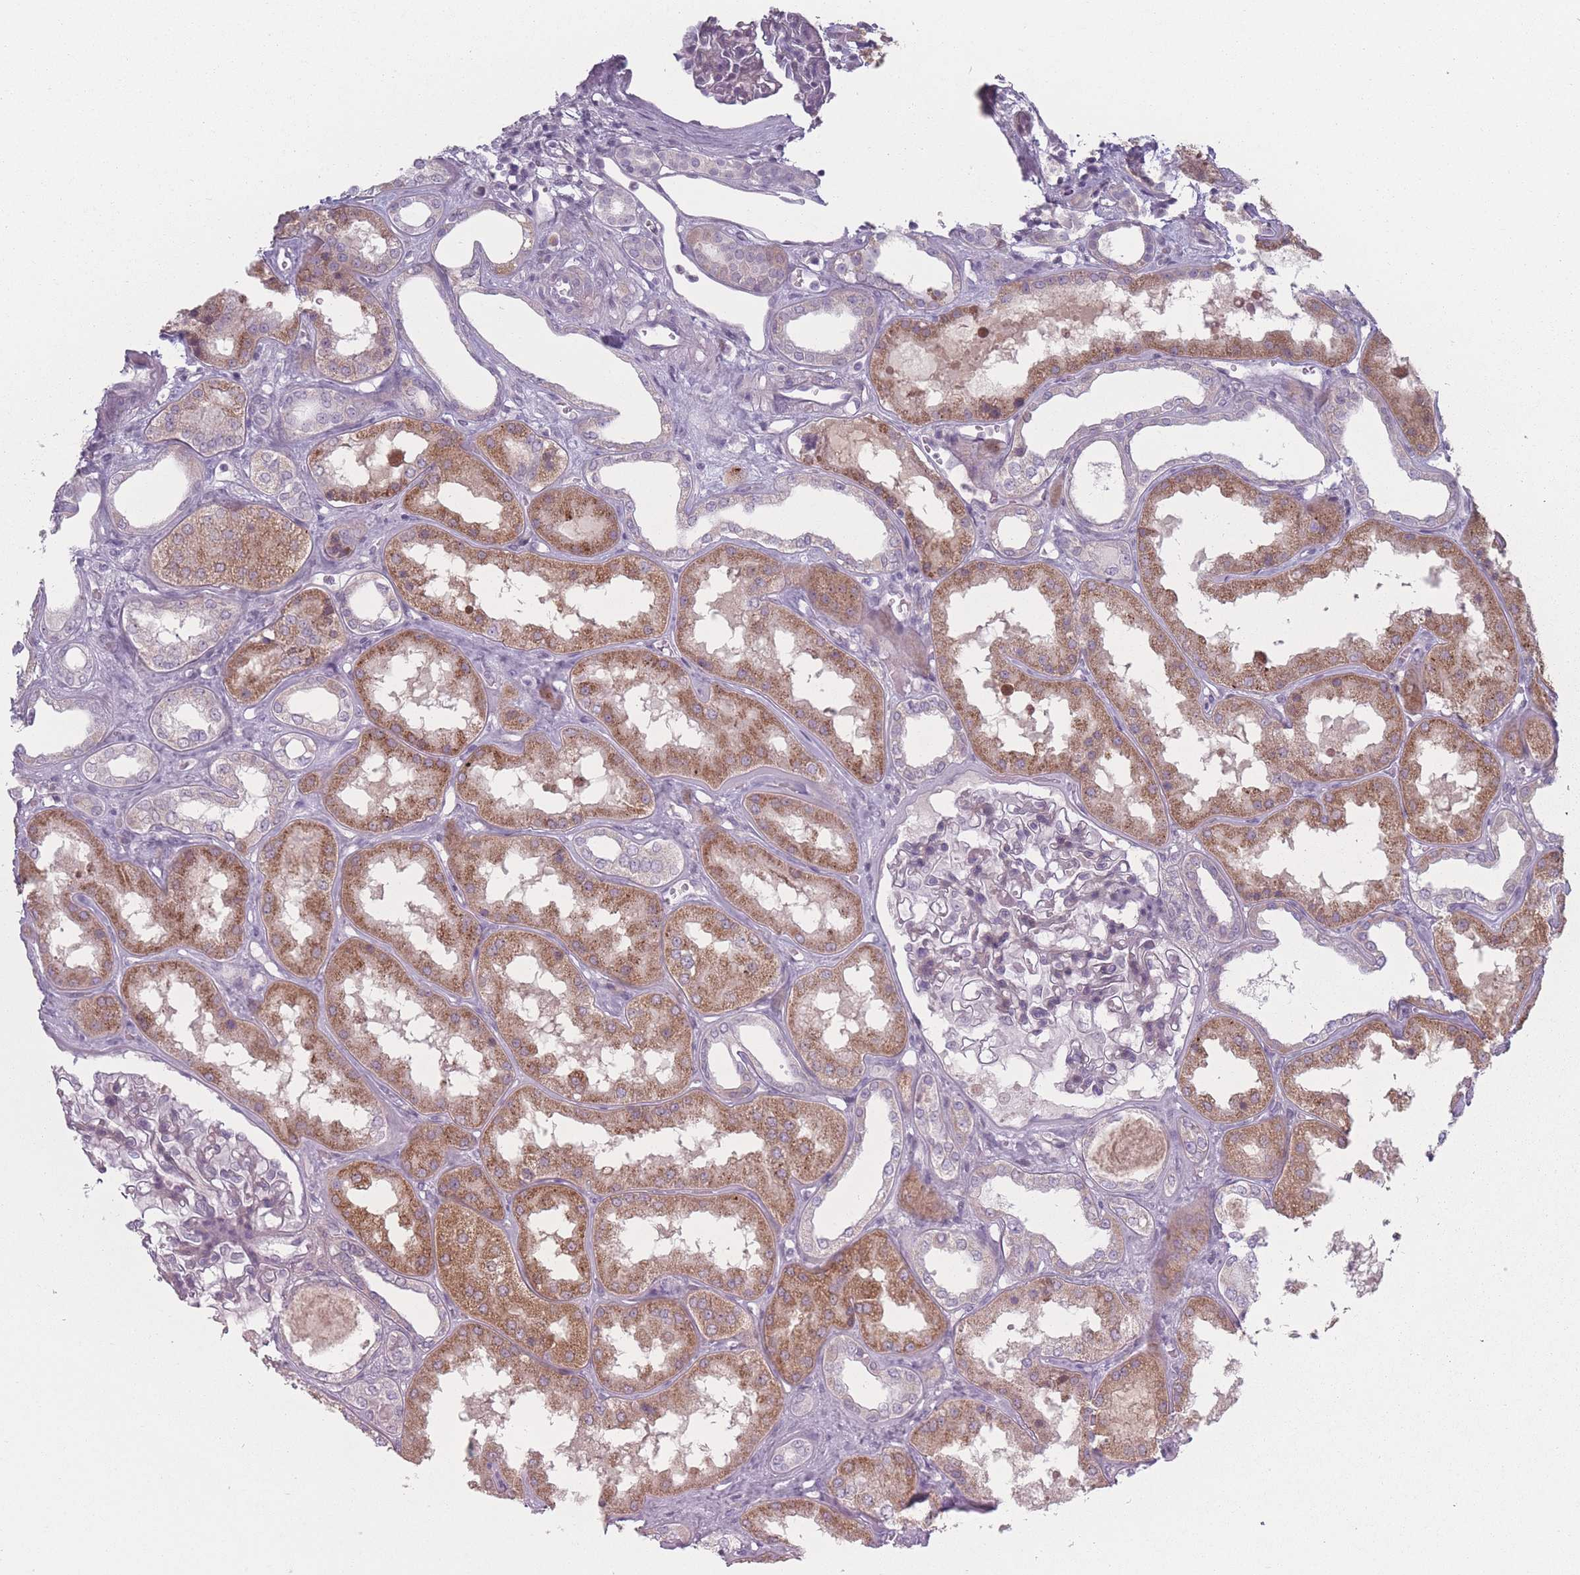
{"staining": {"intensity": "weak", "quantity": "<25%", "location": "cytoplasmic/membranous"}, "tissue": "kidney", "cell_type": "Cells in glomeruli", "image_type": "normal", "snomed": [{"axis": "morphology", "description": "Normal tissue, NOS"}, {"axis": "topography", "description": "Kidney"}], "caption": "This image is of unremarkable kidney stained with immunohistochemistry to label a protein in brown with the nuclei are counter-stained blue. There is no expression in cells in glomeruli. (Stains: DAB (3,3'-diaminobenzidine) IHC with hematoxylin counter stain, Microscopy: brightfield microscopy at high magnification).", "gene": "RASL10B", "patient": {"sex": "female", "age": 56}}